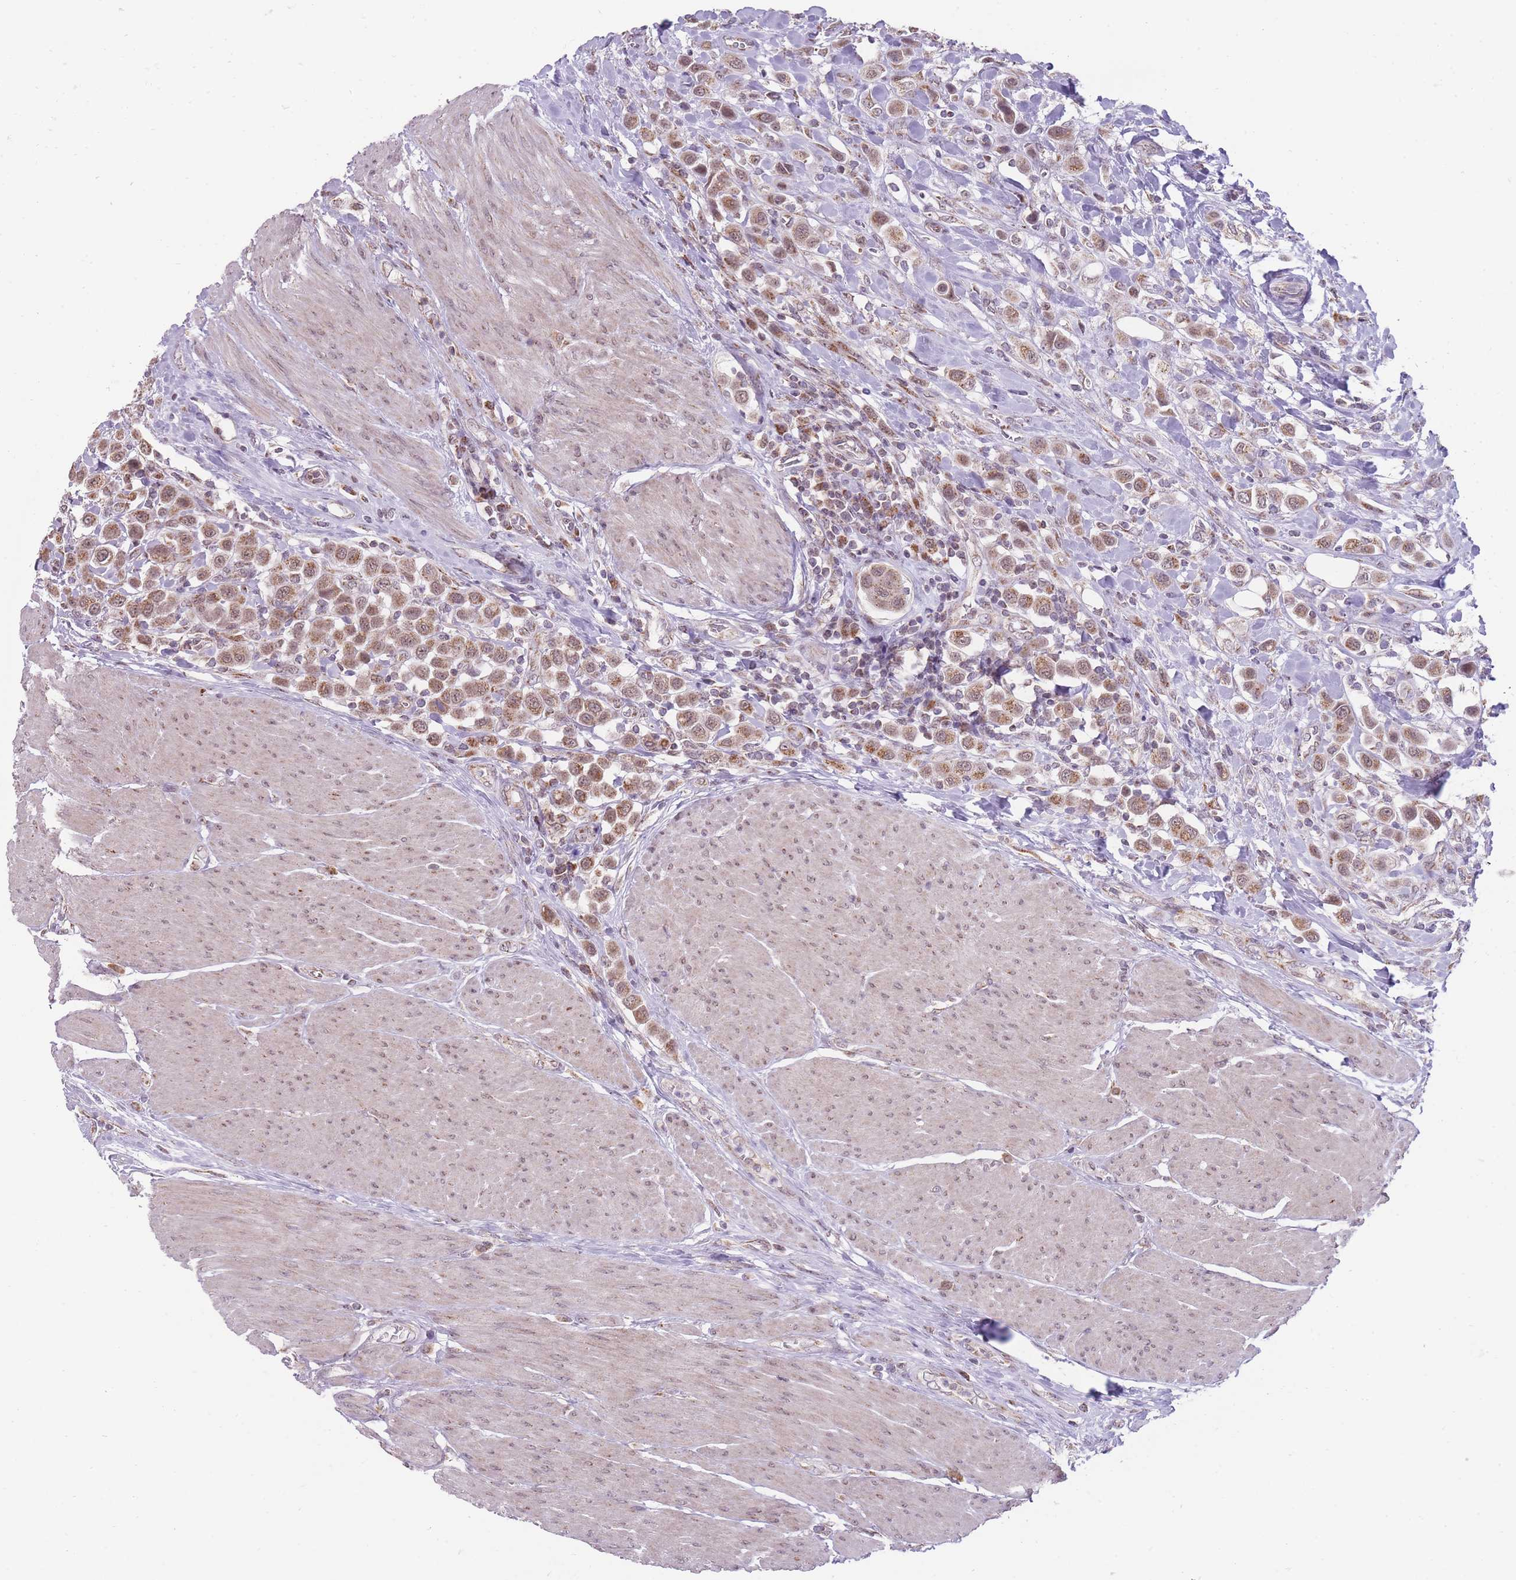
{"staining": {"intensity": "moderate", "quantity": ">75%", "location": "cytoplasmic/membranous"}, "tissue": "urothelial cancer", "cell_type": "Tumor cells", "image_type": "cancer", "snomed": [{"axis": "morphology", "description": "Urothelial carcinoma, High grade"}, {"axis": "topography", "description": "Urinary bladder"}], "caption": "Brown immunohistochemical staining in urothelial cancer displays moderate cytoplasmic/membranous staining in approximately >75% of tumor cells. Nuclei are stained in blue.", "gene": "NELL1", "patient": {"sex": "male", "age": 50}}